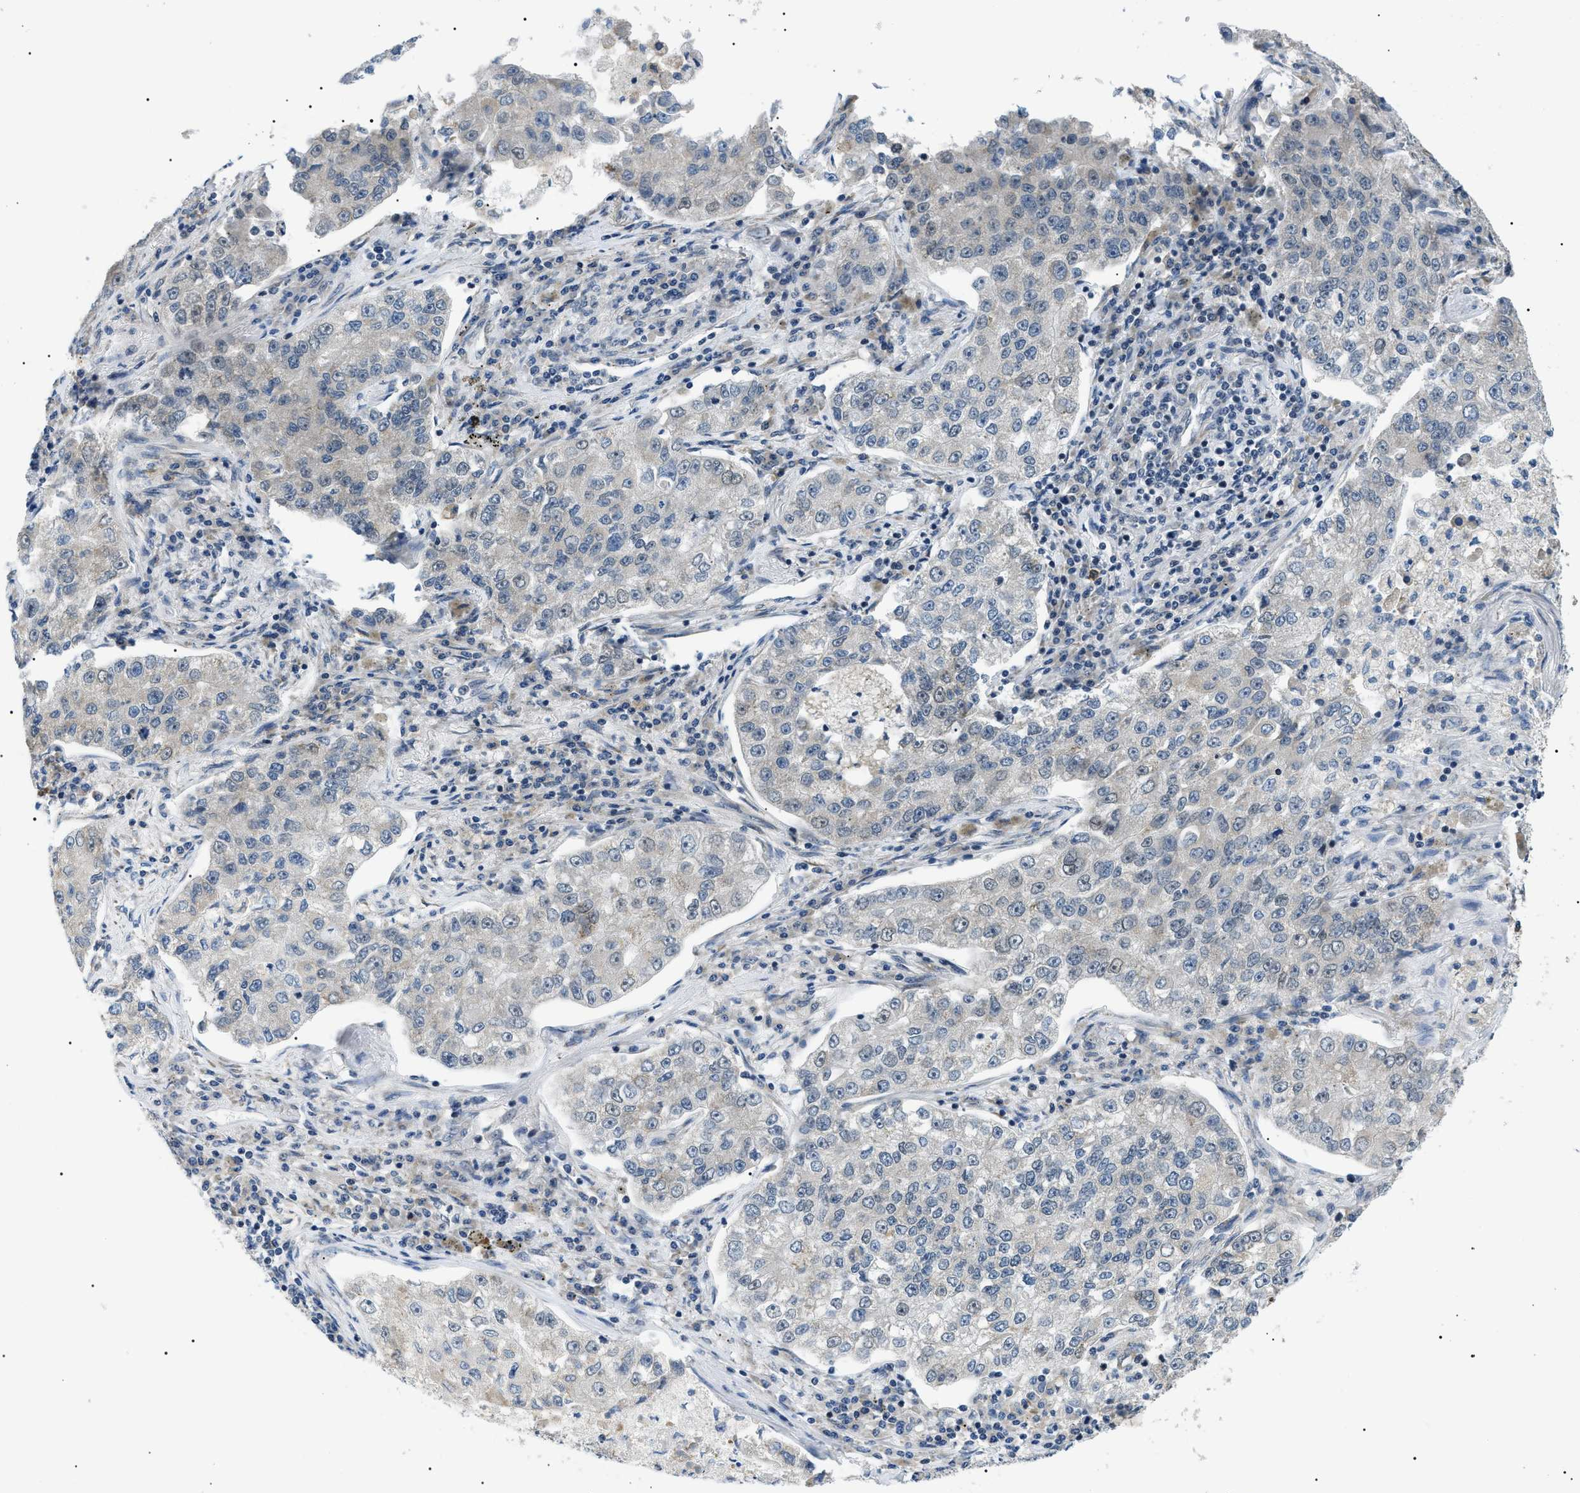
{"staining": {"intensity": "weak", "quantity": "<25%", "location": "cytoplasmic/membranous"}, "tissue": "lung cancer", "cell_type": "Tumor cells", "image_type": "cancer", "snomed": [{"axis": "morphology", "description": "Adenocarcinoma, NOS"}, {"axis": "topography", "description": "Lung"}], "caption": "Tumor cells are negative for brown protein staining in lung cancer. (Brightfield microscopy of DAB (3,3'-diaminobenzidine) immunohistochemistry (IHC) at high magnification).", "gene": "CWC25", "patient": {"sex": "male", "age": 49}}